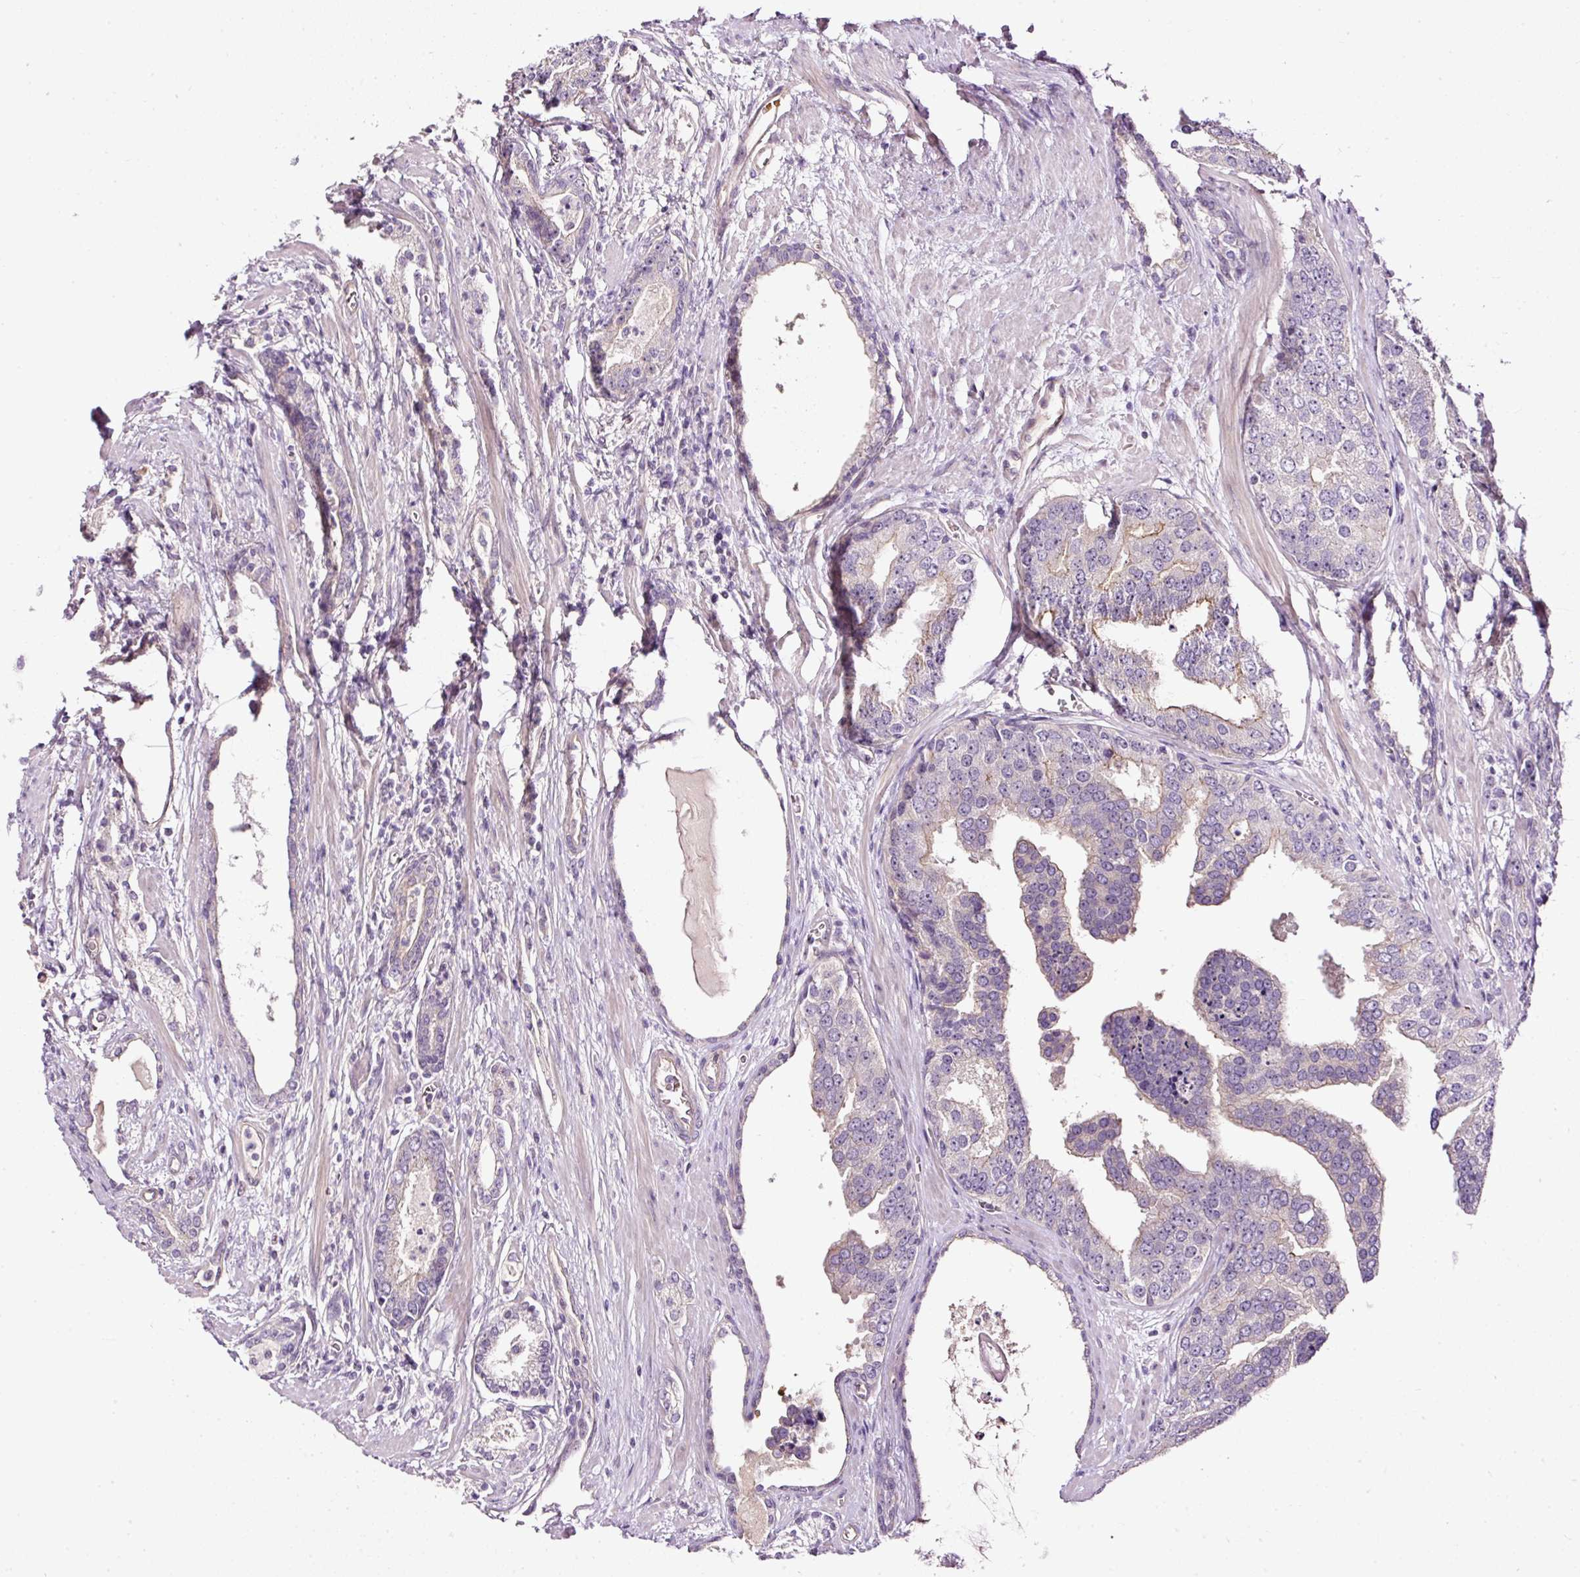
{"staining": {"intensity": "weak", "quantity": "<25%", "location": "cytoplasmic/membranous"}, "tissue": "prostate cancer", "cell_type": "Tumor cells", "image_type": "cancer", "snomed": [{"axis": "morphology", "description": "Adenocarcinoma, High grade"}, {"axis": "topography", "description": "Prostate"}], "caption": "There is no significant expression in tumor cells of prostate cancer (adenocarcinoma (high-grade)).", "gene": "USHBP1", "patient": {"sex": "male", "age": 71}}